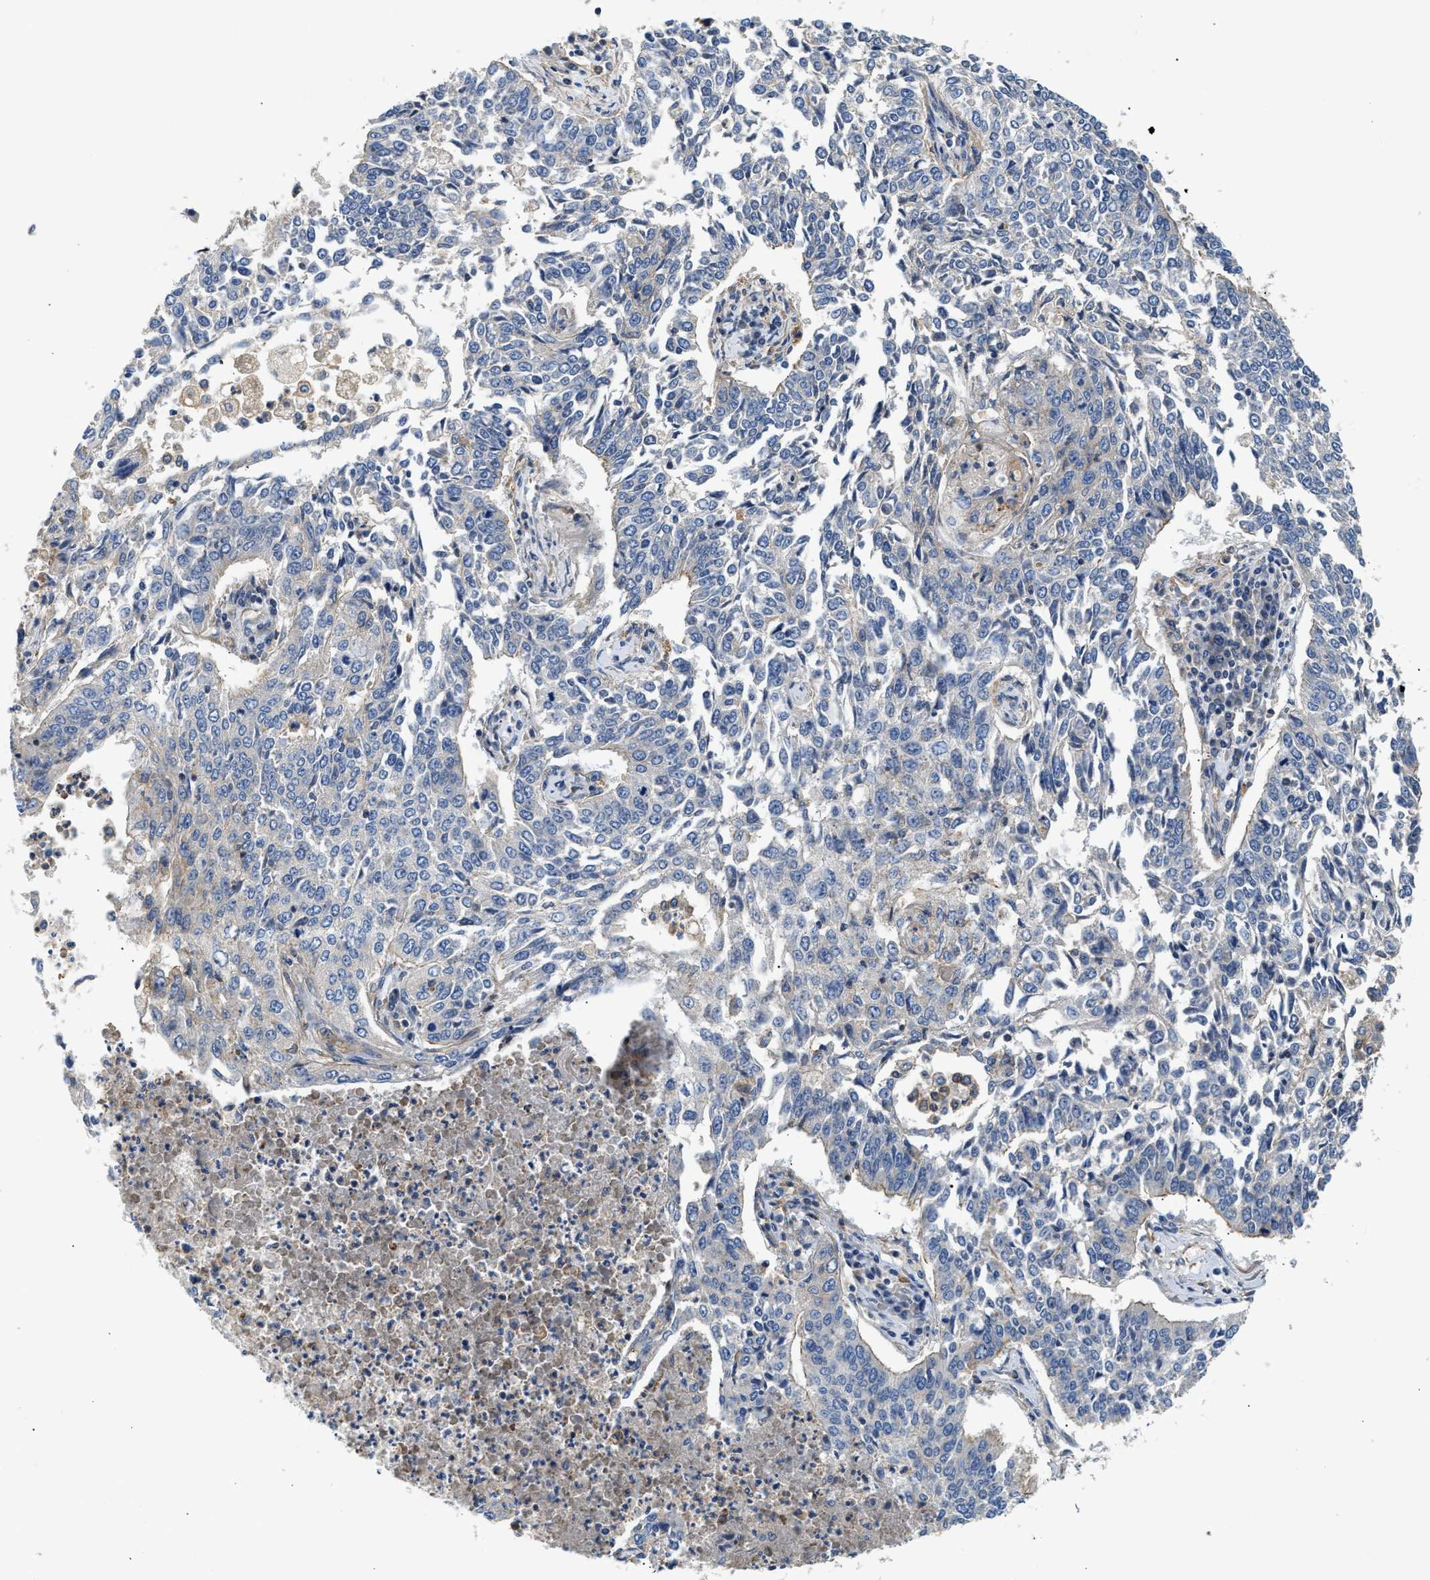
{"staining": {"intensity": "negative", "quantity": "none", "location": "none"}, "tissue": "lung cancer", "cell_type": "Tumor cells", "image_type": "cancer", "snomed": [{"axis": "morphology", "description": "Normal tissue, NOS"}, {"axis": "morphology", "description": "Squamous cell carcinoma, NOS"}, {"axis": "topography", "description": "Cartilage tissue"}, {"axis": "topography", "description": "Bronchus"}, {"axis": "topography", "description": "Lung"}], "caption": "Lung cancer (squamous cell carcinoma) was stained to show a protein in brown. There is no significant expression in tumor cells.", "gene": "SAMD9L", "patient": {"sex": "female", "age": 49}}